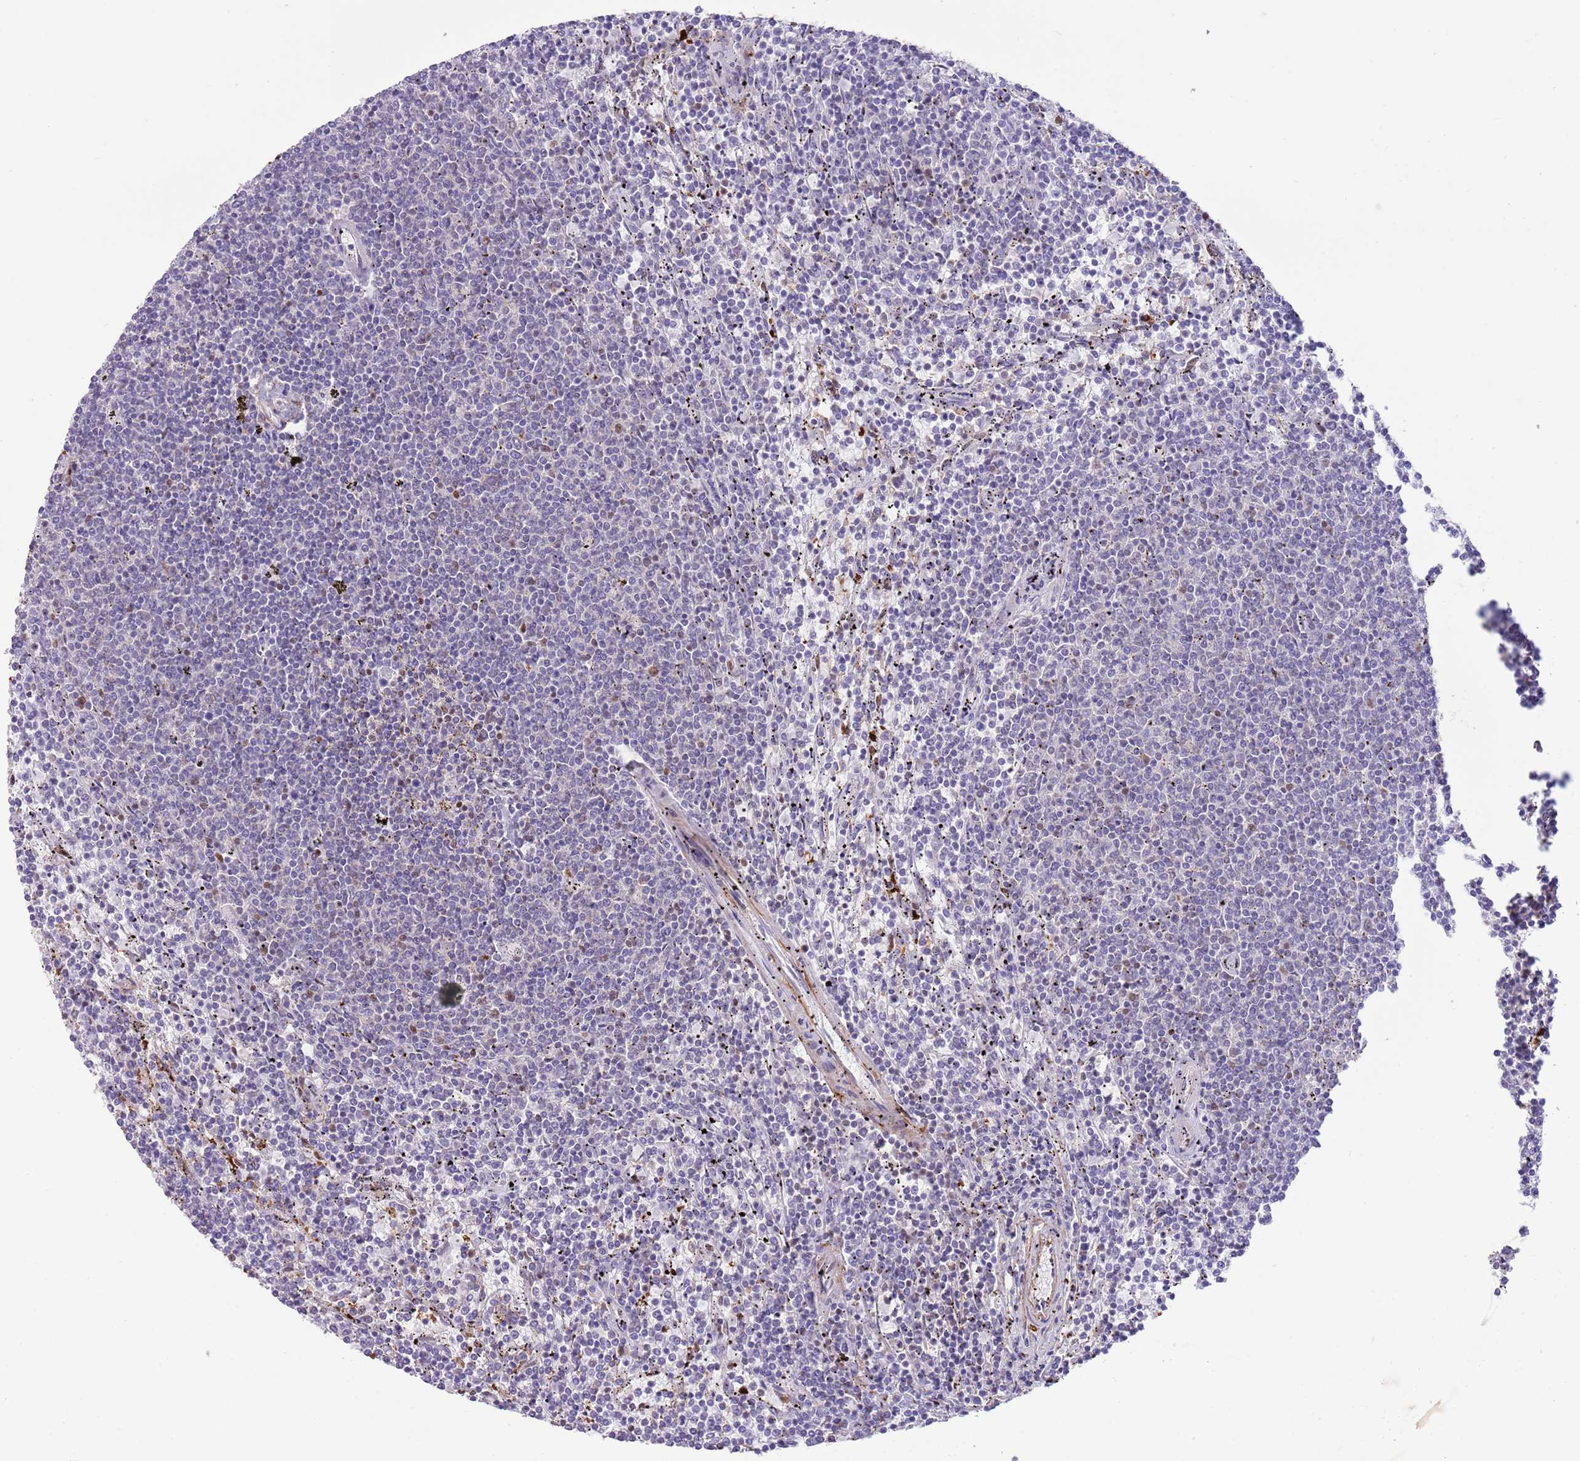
{"staining": {"intensity": "negative", "quantity": "none", "location": "none"}, "tissue": "lymphoma", "cell_type": "Tumor cells", "image_type": "cancer", "snomed": [{"axis": "morphology", "description": "Malignant lymphoma, non-Hodgkin's type, Low grade"}, {"axis": "topography", "description": "Spleen"}], "caption": "Lymphoma stained for a protein using immunohistochemistry reveals no positivity tumor cells.", "gene": "TRIM32", "patient": {"sex": "female", "age": 50}}